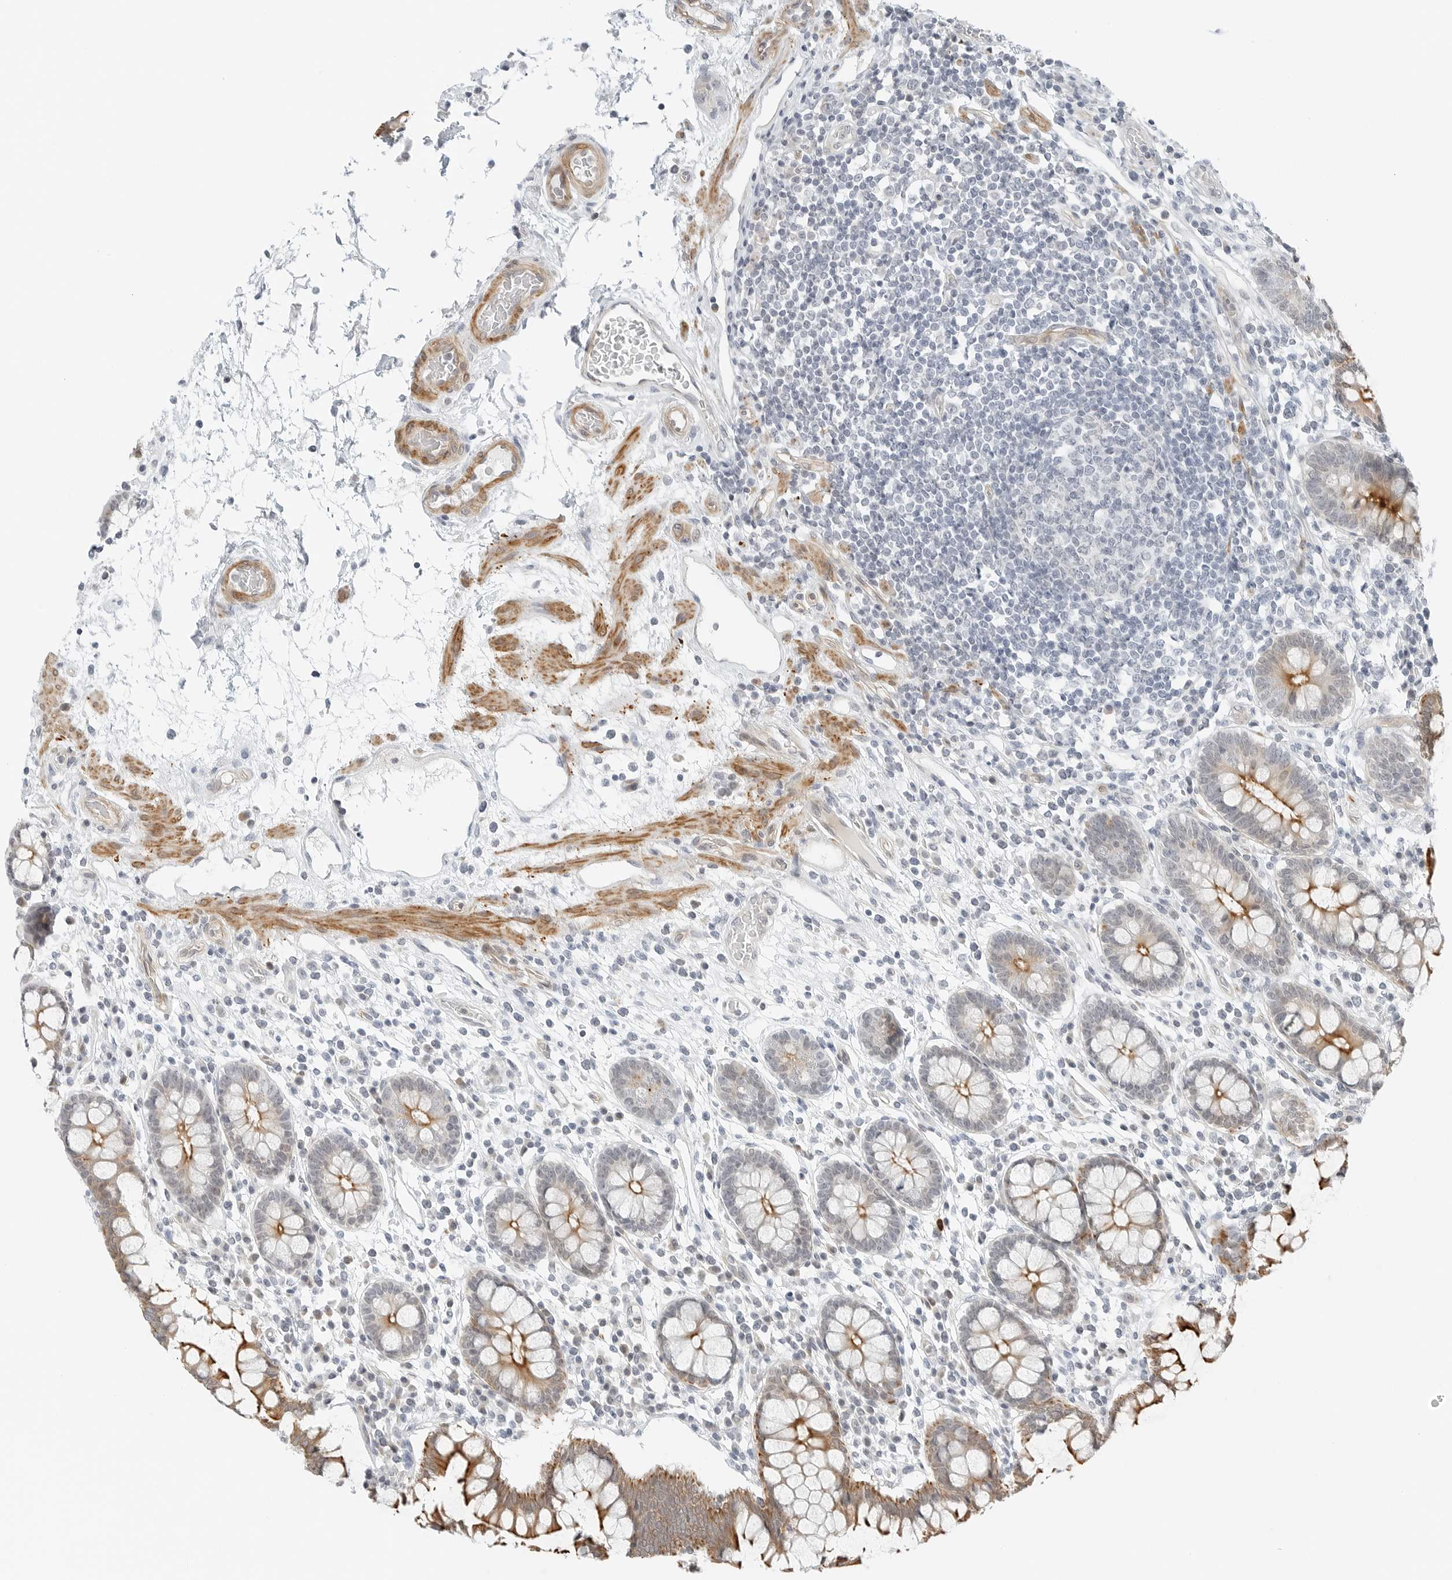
{"staining": {"intensity": "weak", "quantity": ">75%", "location": "cytoplasmic/membranous"}, "tissue": "colon", "cell_type": "Endothelial cells", "image_type": "normal", "snomed": [{"axis": "morphology", "description": "Normal tissue, NOS"}, {"axis": "topography", "description": "Colon"}], "caption": "The immunohistochemical stain highlights weak cytoplasmic/membranous positivity in endothelial cells of normal colon.", "gene": "IQCC", "patient": {"sex": "female", "age": 79}}